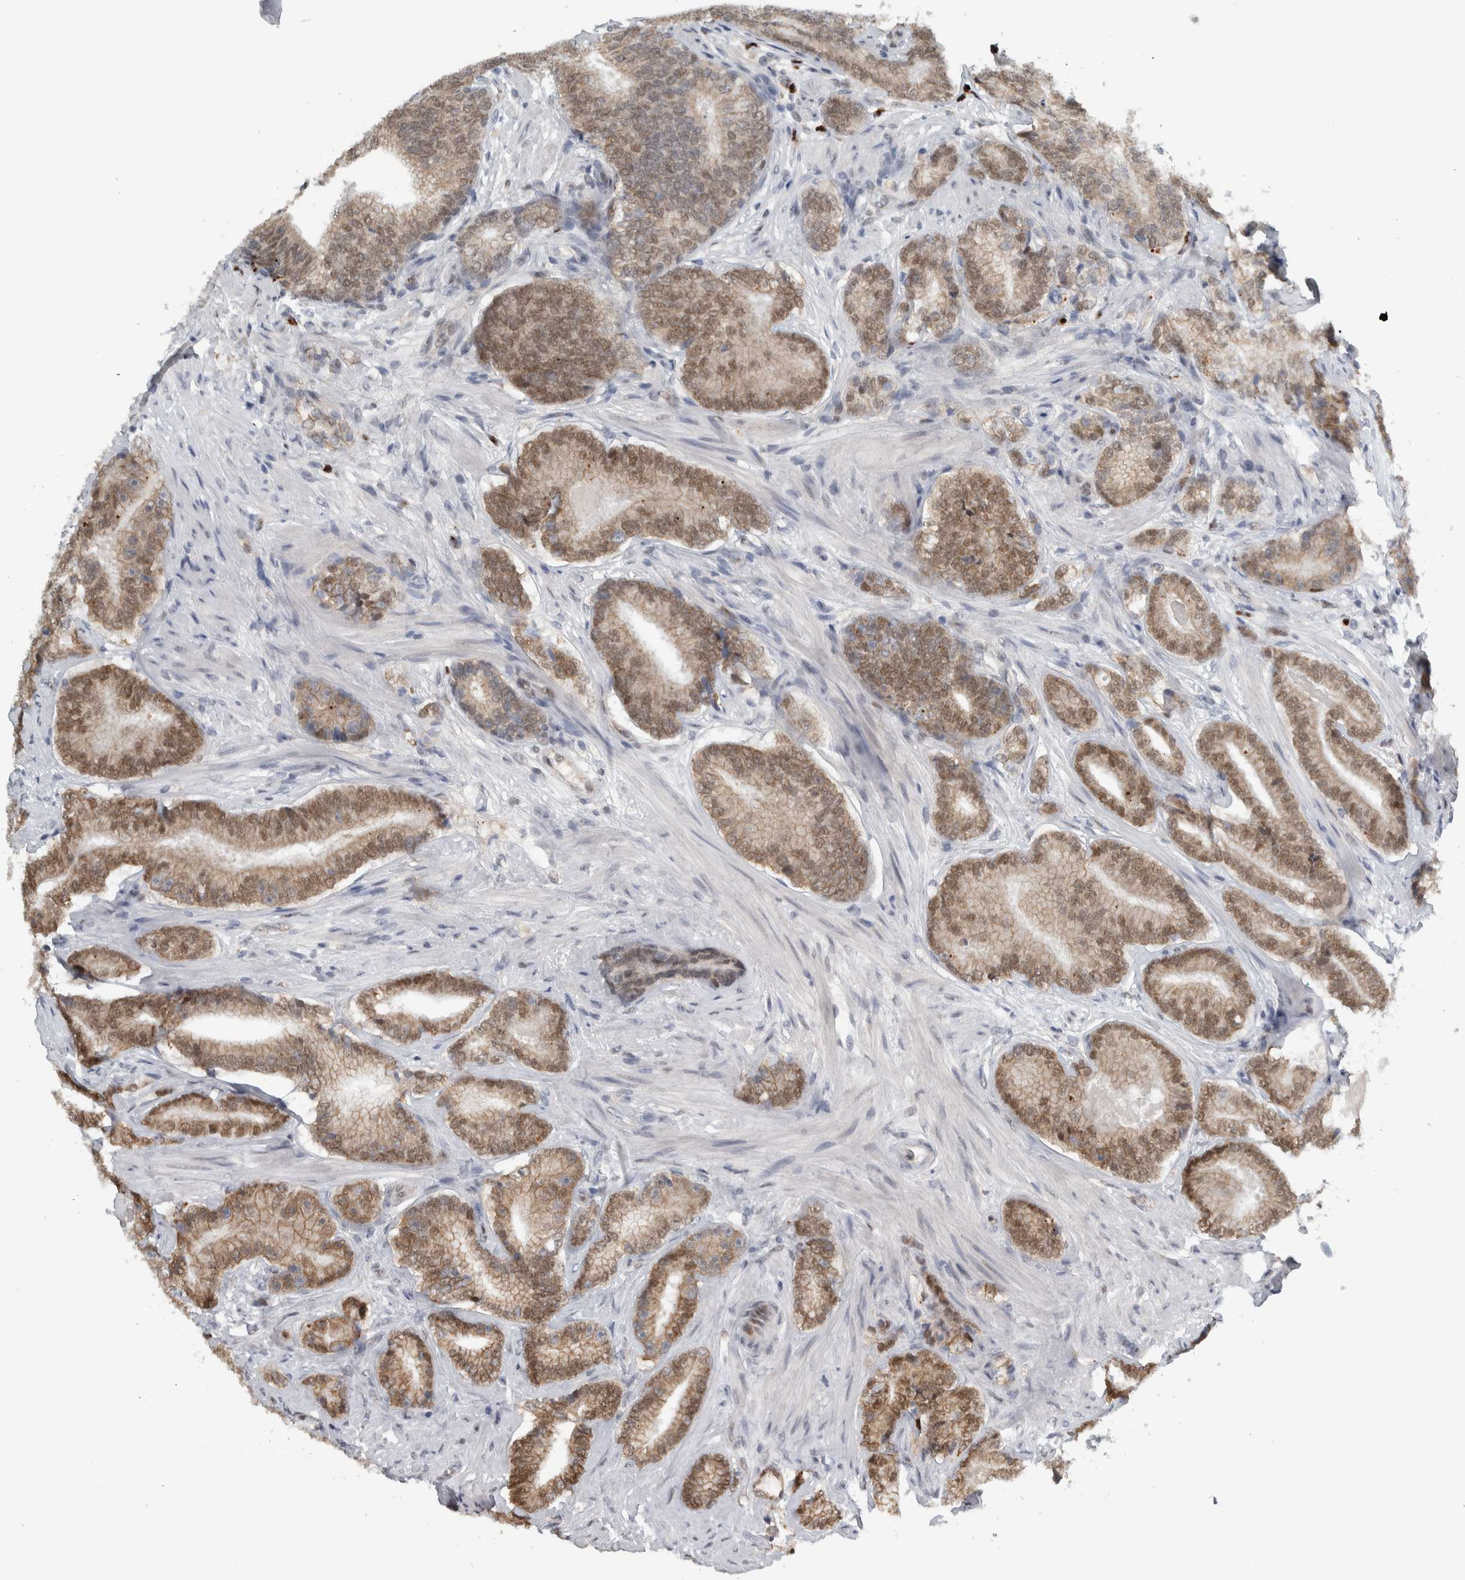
{"staining": {"intensity": "moderate", "quantity": ">75%", "location": "cytoplasmic/membranous,nuclear"}, "tissue": "prostate cancer", "cell_type": "Tumor cells", "image_type": "cancer", "snomed": [{"axis": "morphology", "description": "Adenocarcinoma, High grade"}, {"axis": "topography", "description": "Prostate"}], "caption": "Tumor cells display moderate cytoplasmic/membranous and nuclear positivity in approximately >75% of cells in prostate cancer.", "gene": "ADPRM", "patient": {"sex": "male", "age": 55}}